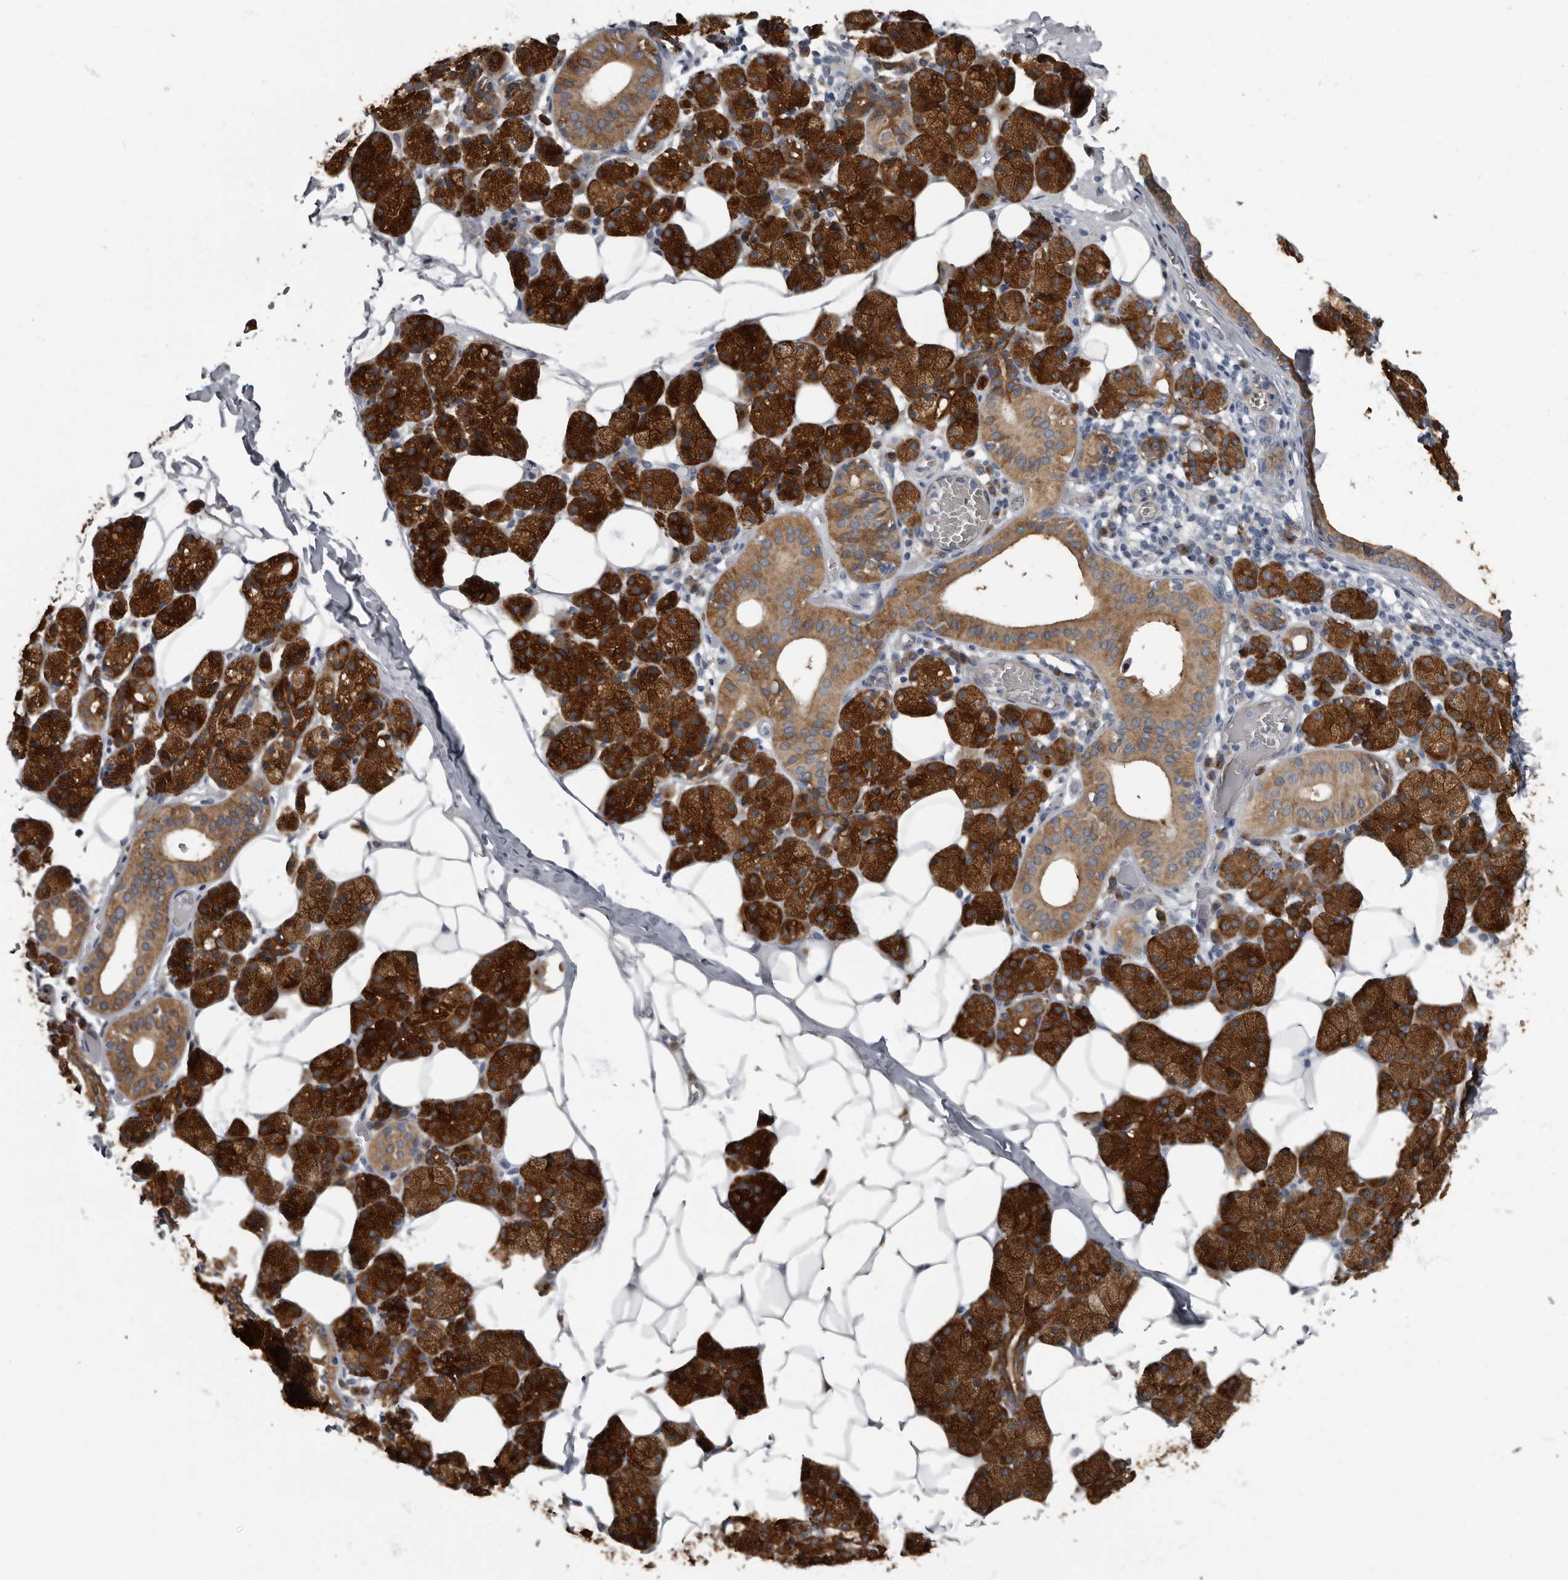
{"staining": {"intensity": "strong", "quantity": ">75%", "location": "cytoplasmic/membranous"}, "tissue": "salivary gland", "cell_type": "Glandular cells", "image_type": "normal", "snomed": [{"axis": "morphology", "description": "Normal tissue, NOS"}, {"axis": "topography", "description": "Salivary gland"}], "caption": "Immunohistochemical staining of unremarkable salivary gland displays strong cytoplasmic/membranous protein expression in approximately >75% of glandular cells. (DAB (3,3'-diaminobenzidine) = brown stain, brightfield microscopy at high magnification).", "gene": "TPD52L1", "patient": {"sex": "female", "age": 33}}